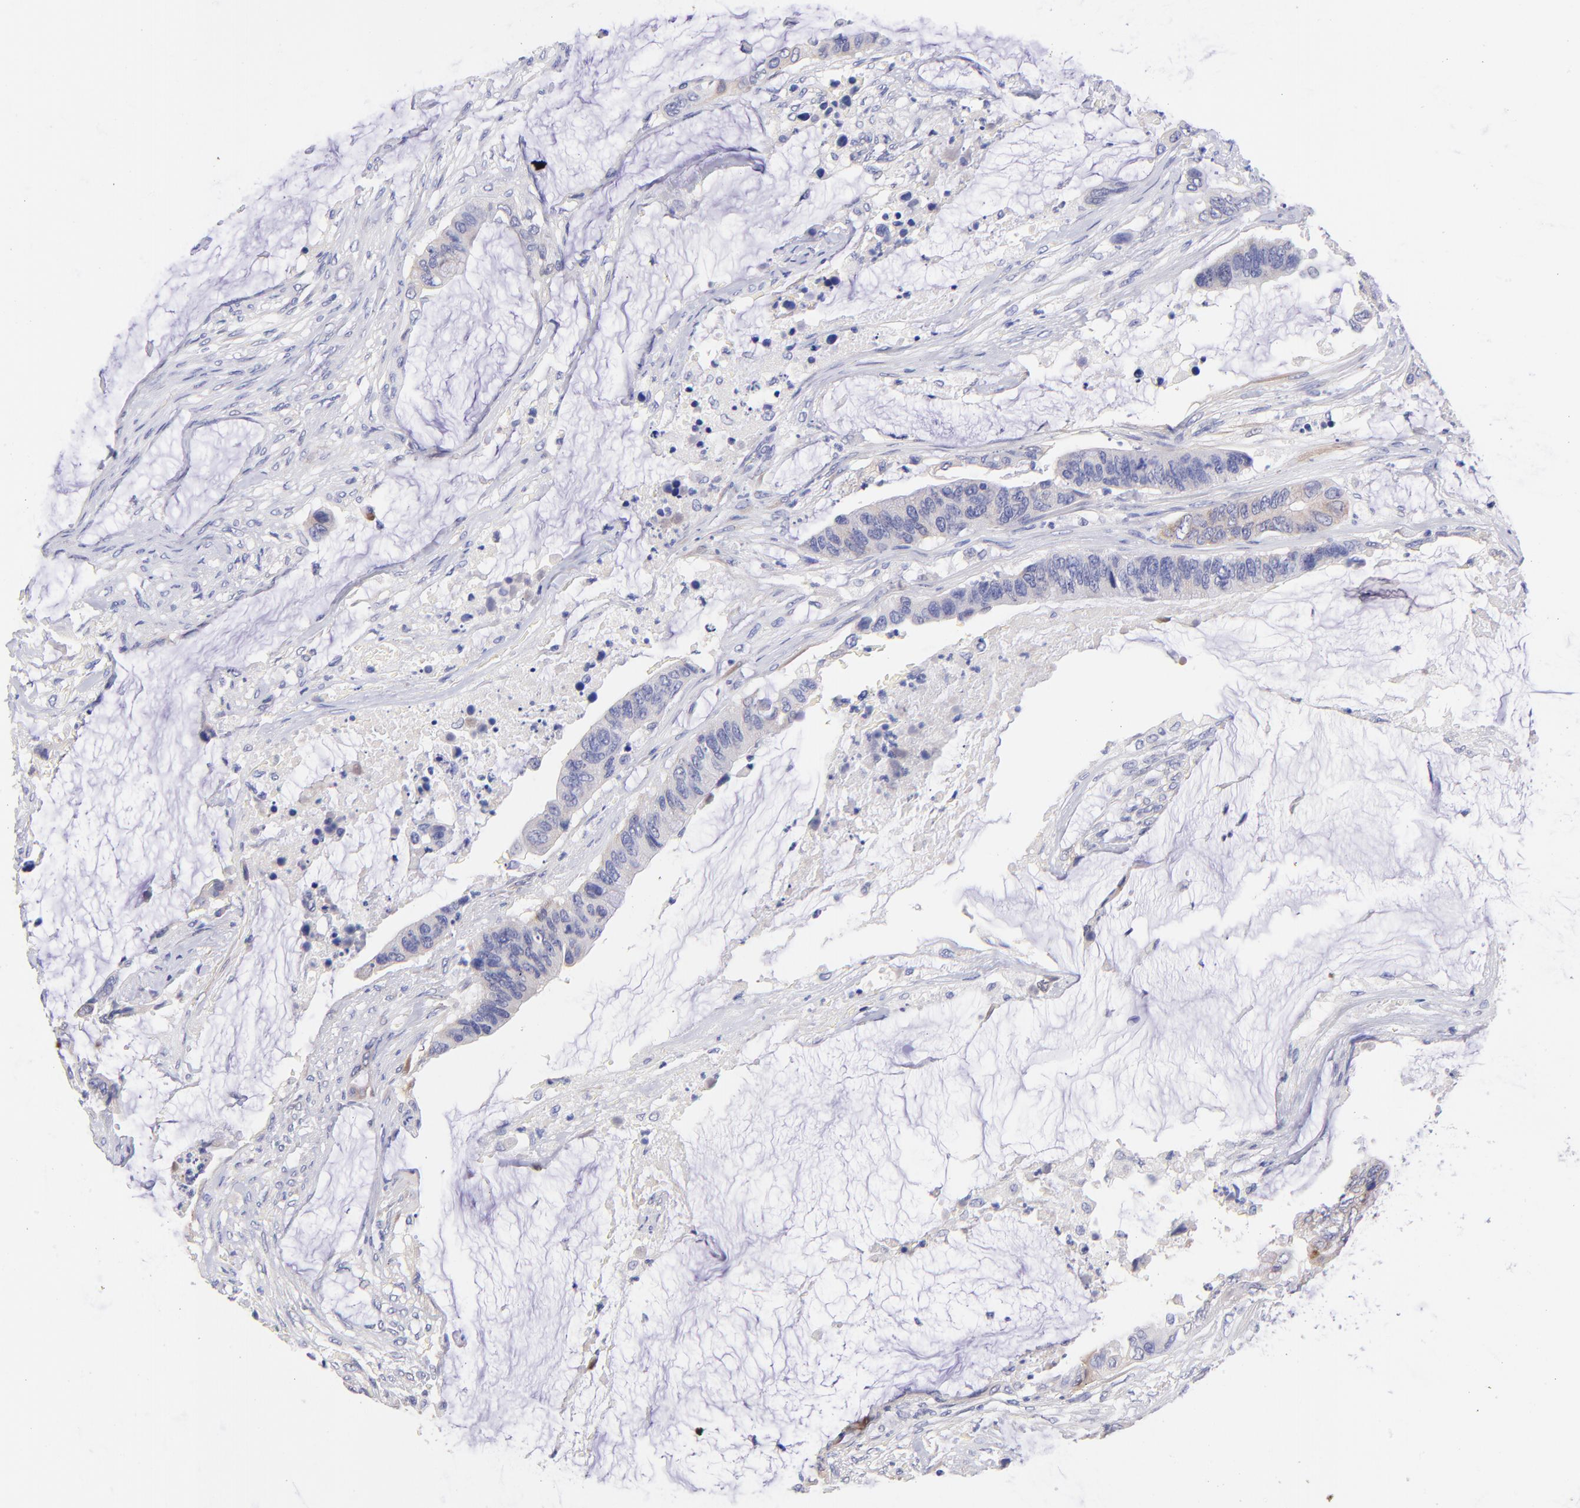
{"staining": {"intensity": "weak", "quantity": "<25%", "location": "cytoplasmic/membranous"}, "tissue": "colorectal cancer", "cell_type": "Tumor cells", "image_type": "cancer", "snomed": [{"axis": "morphology", "description": "Adenocarcinoma, NOS"}, {"axis": "topography", "description": "Rectum"}], "caption": "IHC micrograph of neoplastic tissue: adenocarcinoma (colorectal) stained with DAB (3,3'-diaminobenzidine) displays no significant protein expression in tumor cells. The staining was performed using DAB (3,3'-diaminobenzidine) to visualize the protein expression in brown, while the nuclei were stained in blue with hematoxylin (Magnification: 20x).", "gene": "RAB3B", "patient": {"sex": "female", "age": 59}}